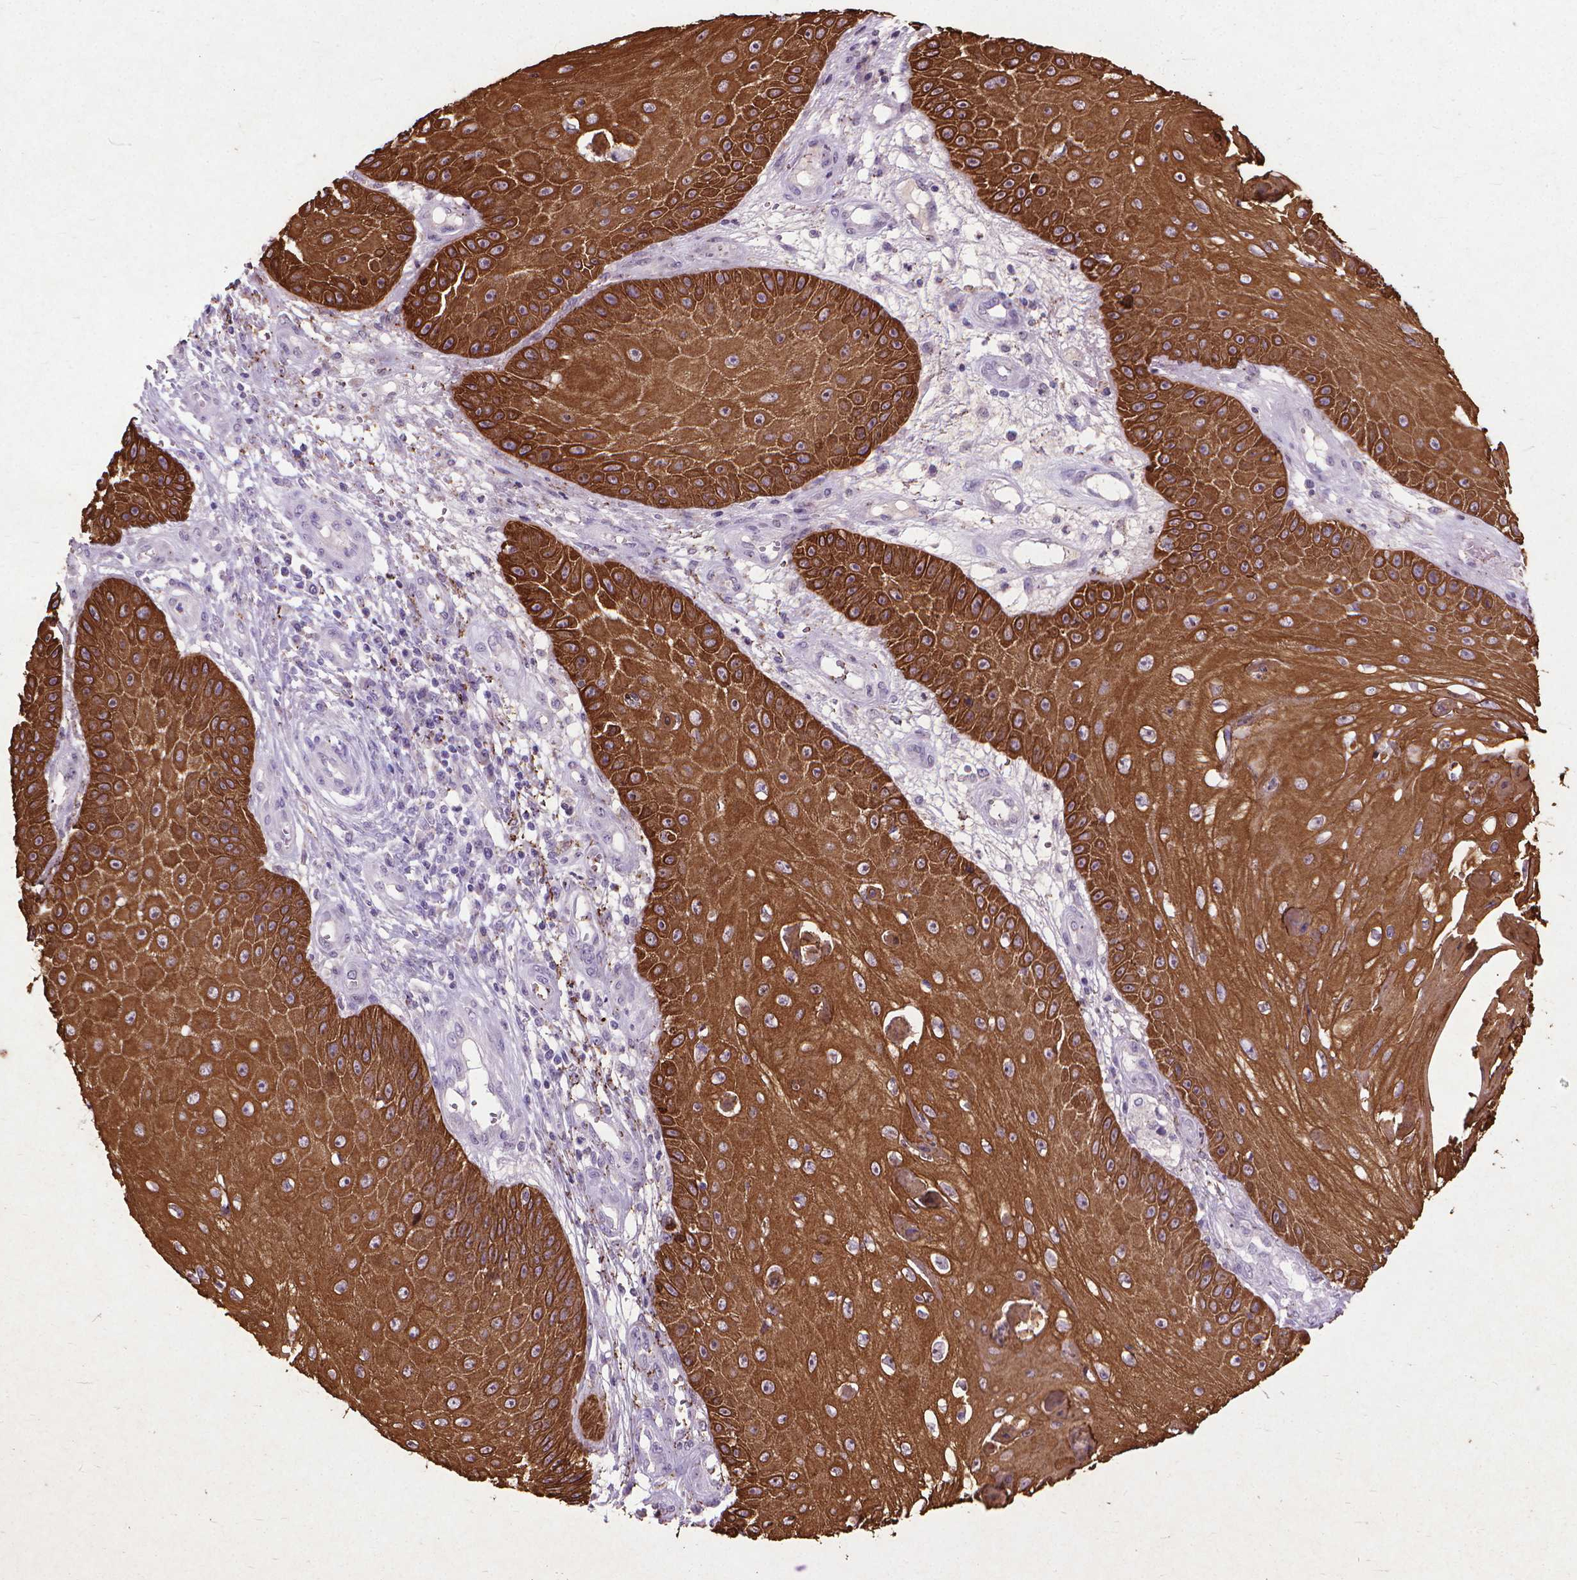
{"staining": {"intensity": "strong", "quantity": ">75%", "location": "cytoplasmic/membranous"}, "tissue": "skin cancer", "cell_type": "Tumor cells", "image_type": "cancer", "snomed": [{"axis": "morphology", "description": "Squamous cell carcinoma, NOS"}, {"axis": "topography", "description": "Skin"}], "caption": "IHC staining of skin cancer (squamous cell carcinoma), which exhibits high levels of strong cytoplasmic/membranous staining in about >75% of tumor cells indicating strong cytoplasmic/membranous protein expression. The staining was performed using DAB (brown) for protein detection and nuclei were counterstained in hematoxylin (blue).", "gene": "KRT5", "patient": {"sex": "male", "age": 70}}